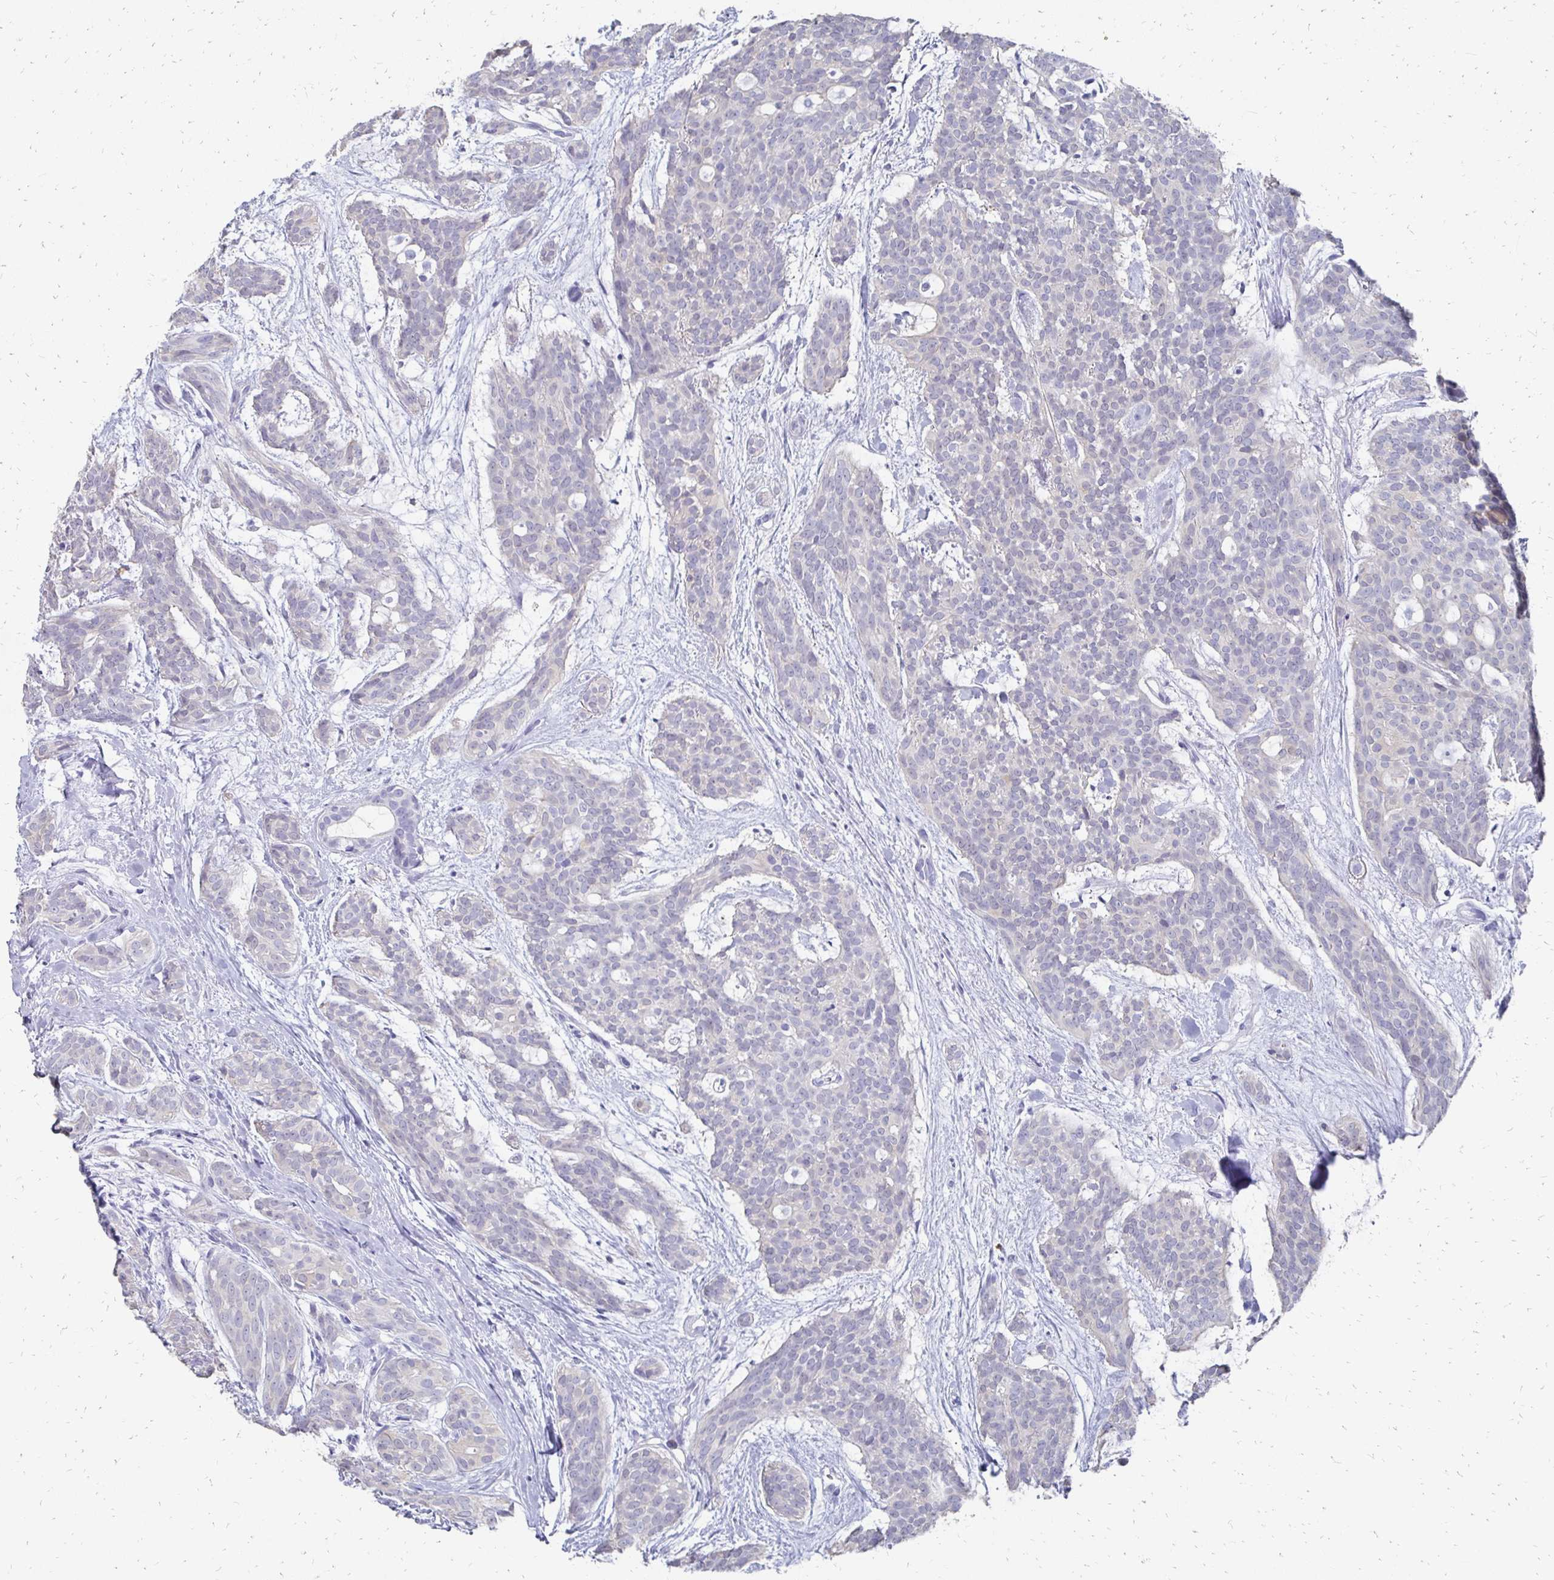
{"staining": {"intensity": "negative", "quantity": "none", "location": "none"}, "tissue": "head and neck cancer", "cell_type": "Tumor cells", "image_type": "cancer", "snomed": [{"axis": "morphology", "description": "Adenocarcinoma, NOS"}, {"axis": "topography", "description": "Head-Neck"}], "caption": "Tumor cells are negative for protein expression in human head and neck cancer (adenocarcinoma). (DAB (3,3'-diaminobenzidine) IHC with hematoxylin counter stain).", "gene": "SYCP3", "patient": {"sex": "male", "age": 66}}